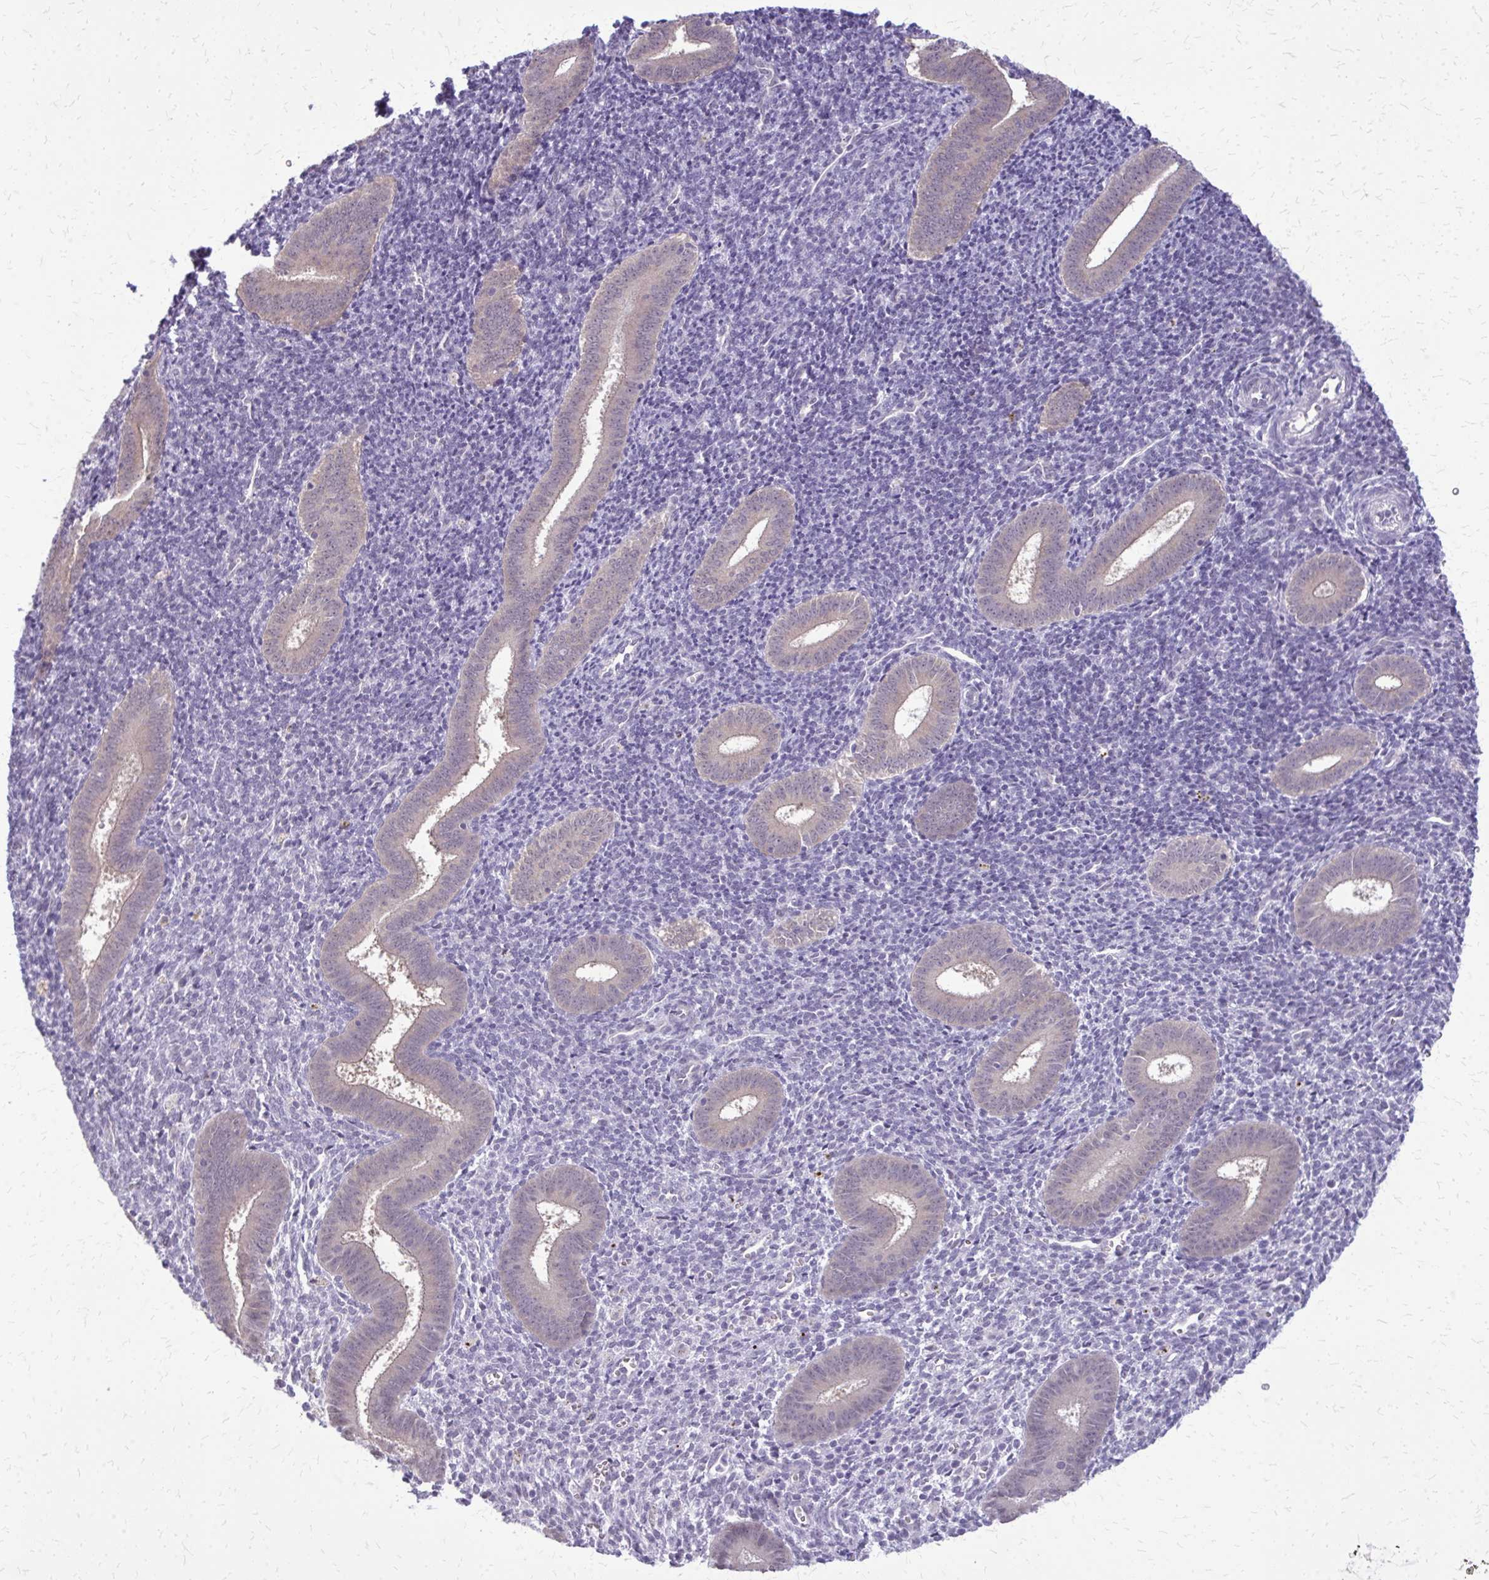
{"staining": {"intensity": "negative", "quantity": "none", "location": "none"}, "tissue": "endometrium", "cell_type": "Cells in endometrial stroma", "image_type": "normal", "snomed": [{"axis": "morphology", "description": "Normal tissue, NOS"}, {"axis": "topography", "description": "Endometrium"}], "caption": "DAB (3,3'-diaminobenzidine) immunohistochemical staining of normal endometrium reveals no significant positivity in cells in endometrial stroma. Nuclei are stained in blue.", "gene": "PLCB1", "patient": {"sex": "female", "age": 25}}